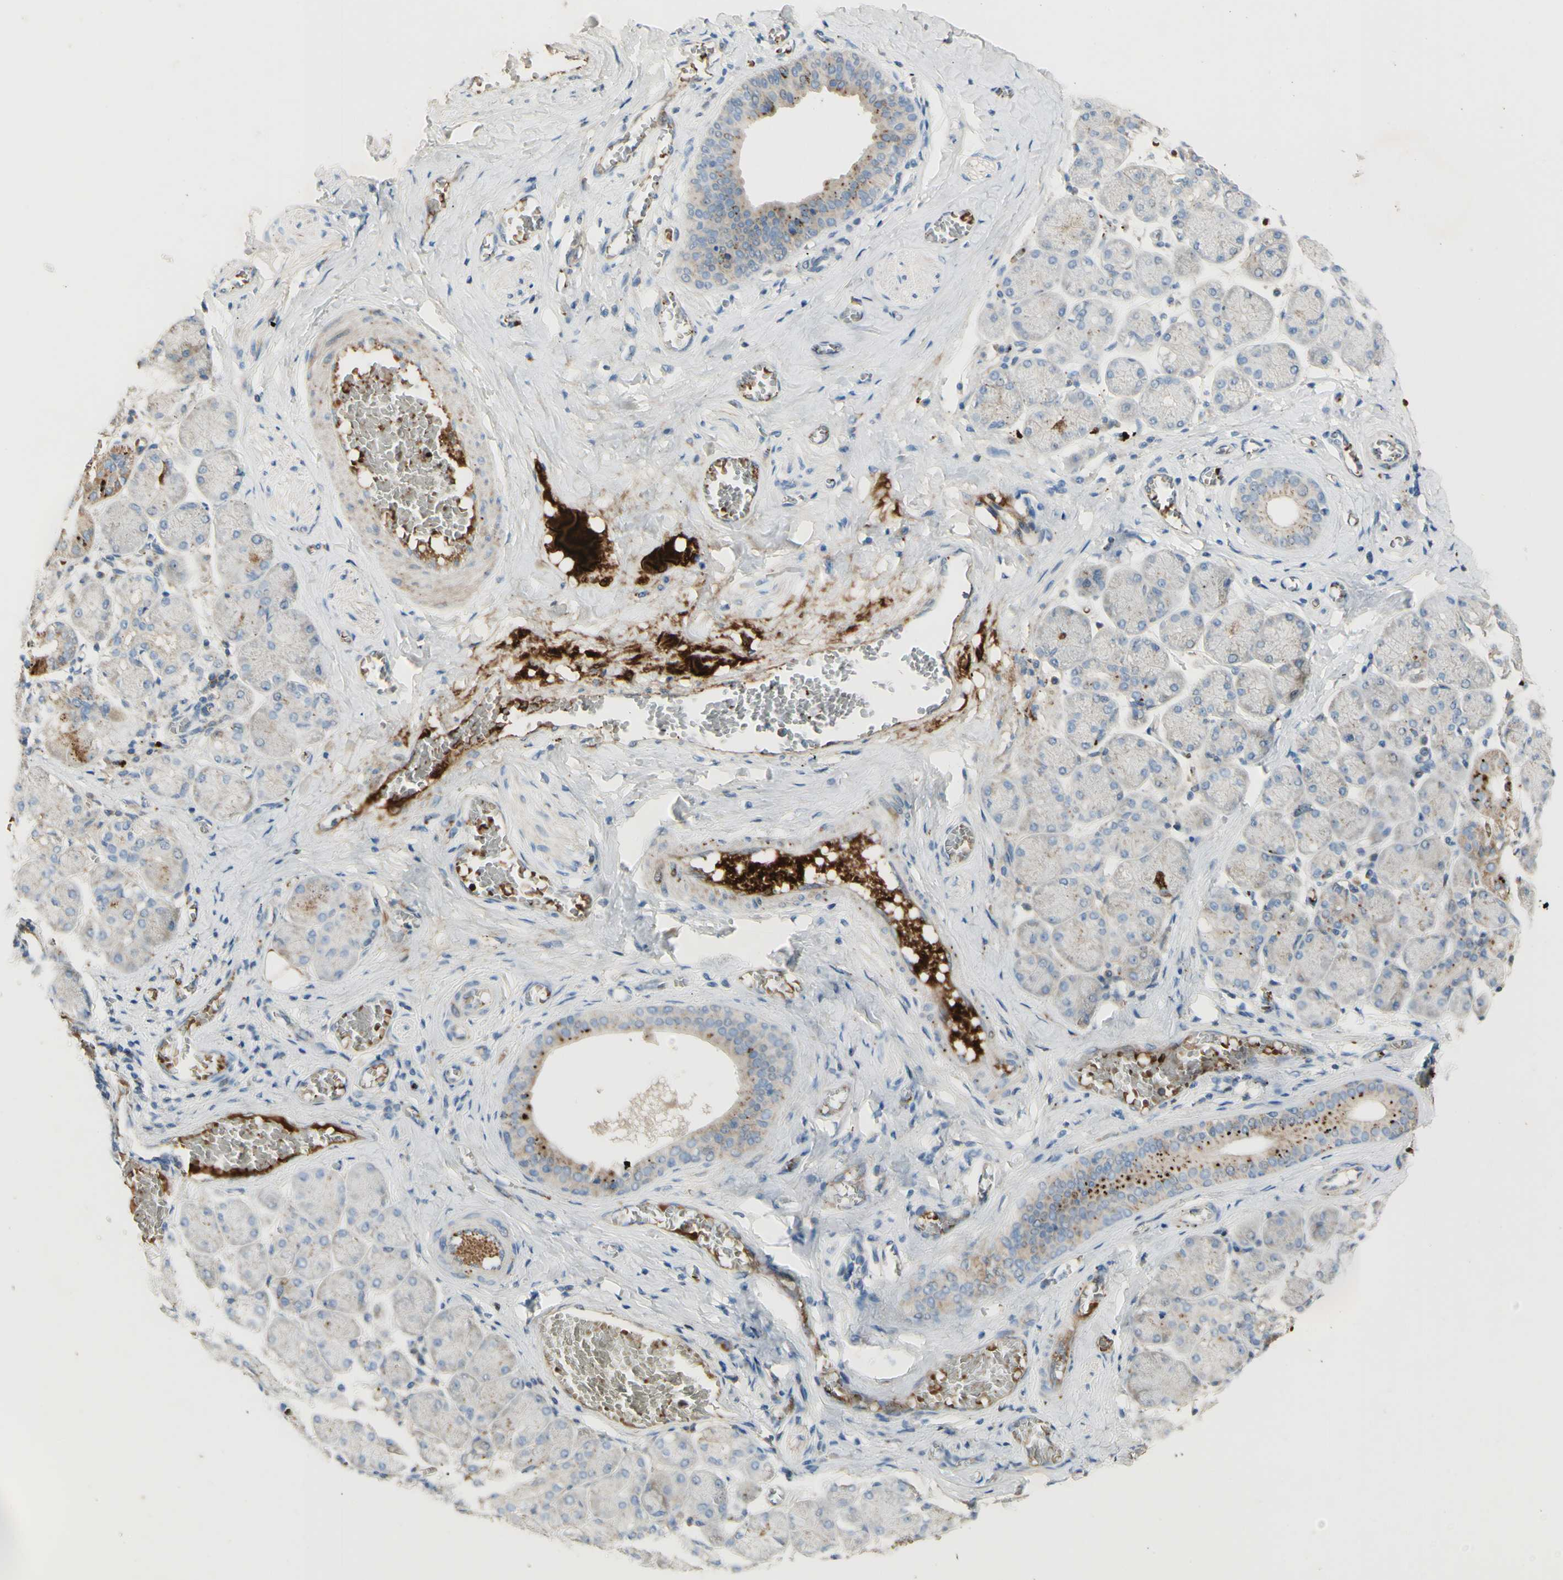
{"staining": {"intensity": "moderate", "quantity": "<25%", "location": "cytoplasmic/membranous"}, "tissue": "salivary gland", "cell_type": "Glandular cells", "image_type": "normal", "snomed": [{"axis": "morphology", "description": "Normal tissue, NOS"}, {"axis": "topography", "description": "Salivary gland"}], "caption": "This image reveals immunohistochemistry (IHC) staining of benign salivary gland, with low moderate cytoplasmic/membranous expression in about <25% of glandular cells.", "gene": "GAN", "patient": {"sex": "female", "age": 24}}